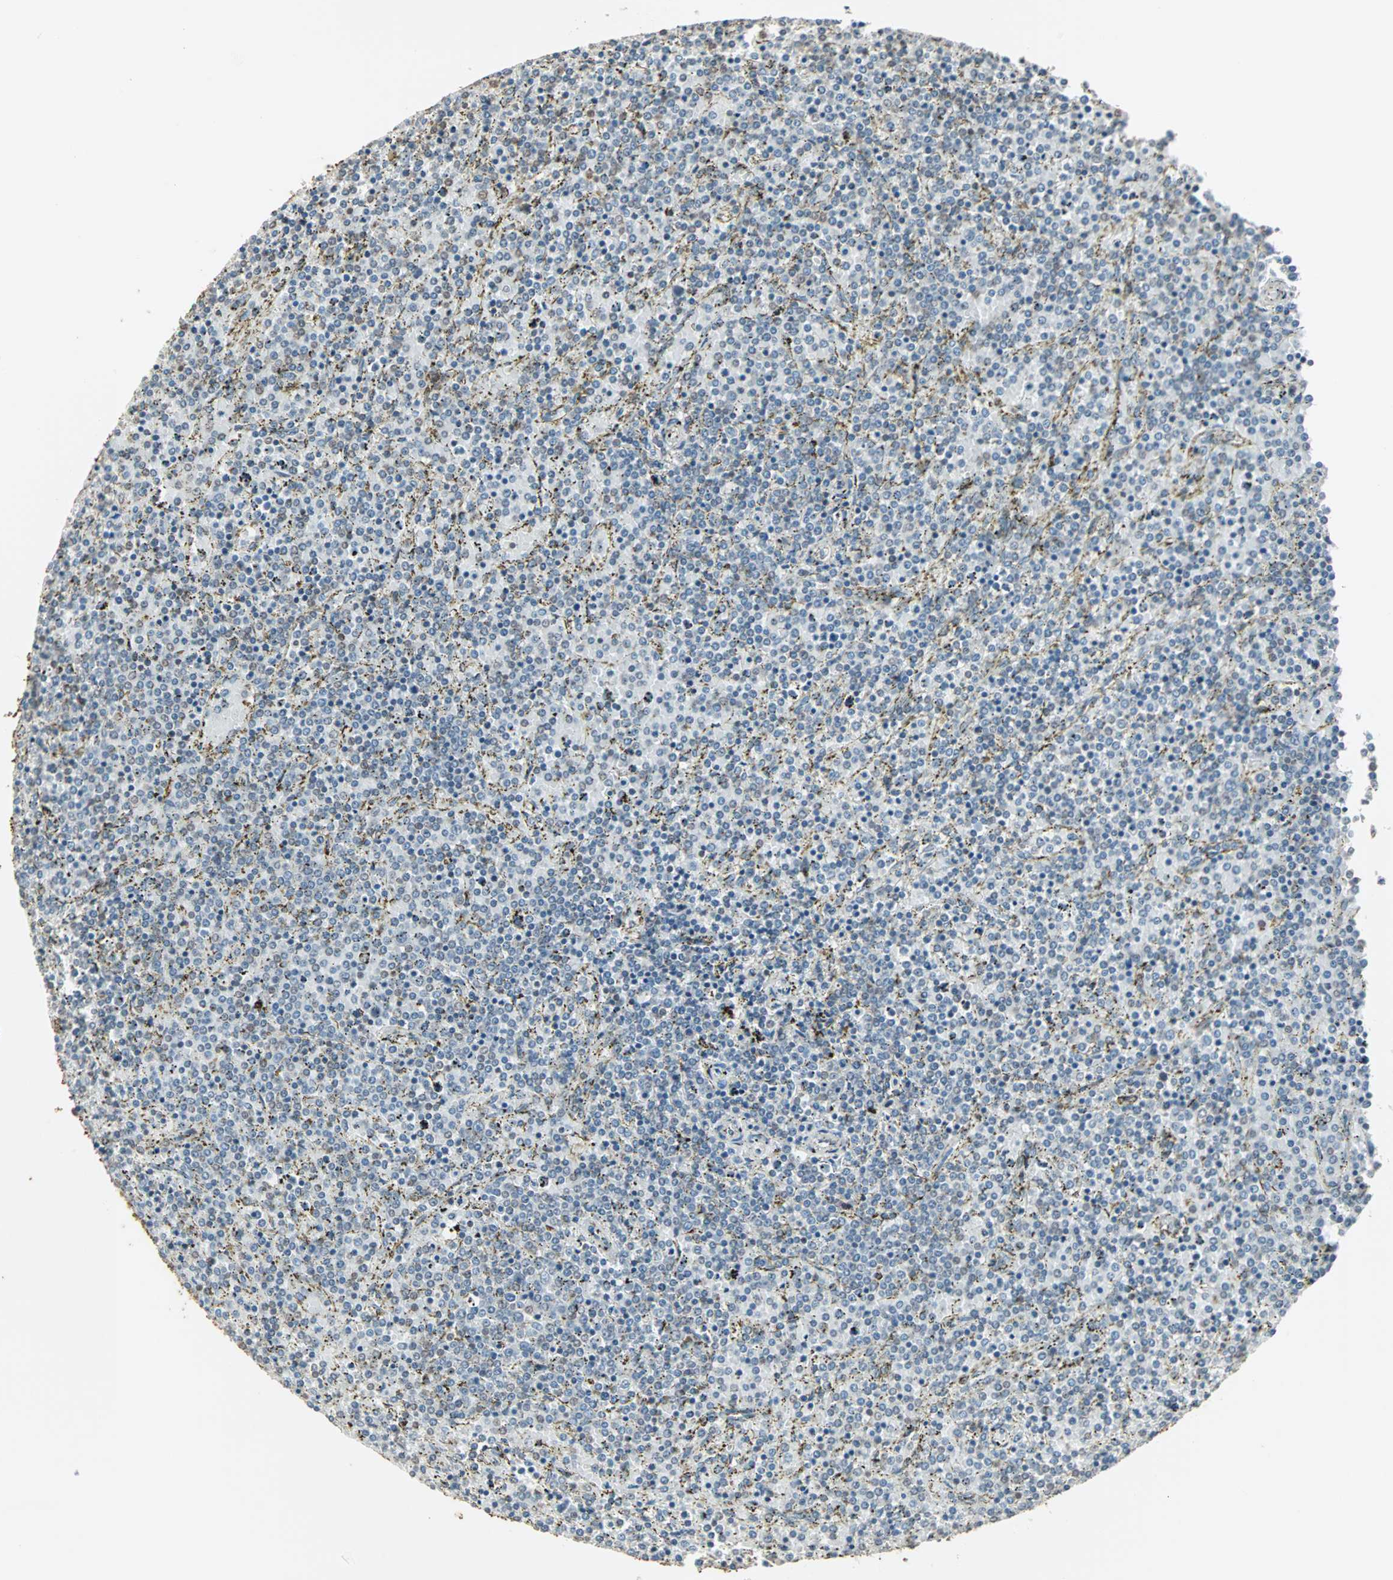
{"staining": {"intensity": "negative", "quantity": "none", "location": "none"}, "tissue": "lymphoma", "cell_type": "Tumor cells", "image_type": "cancer", "snomed": [{"axis": "morphology", "description": "Malignant lymphoma, non-Hodgkin's type, Low grade"}, {"axis": "topography", "description": "Spleen"}], "caption": "The micrograph reveals no significant staining in tumor cells of lymphoma.", "gene": "CBLC", "patient": {"sex": "female", "age": 77}}